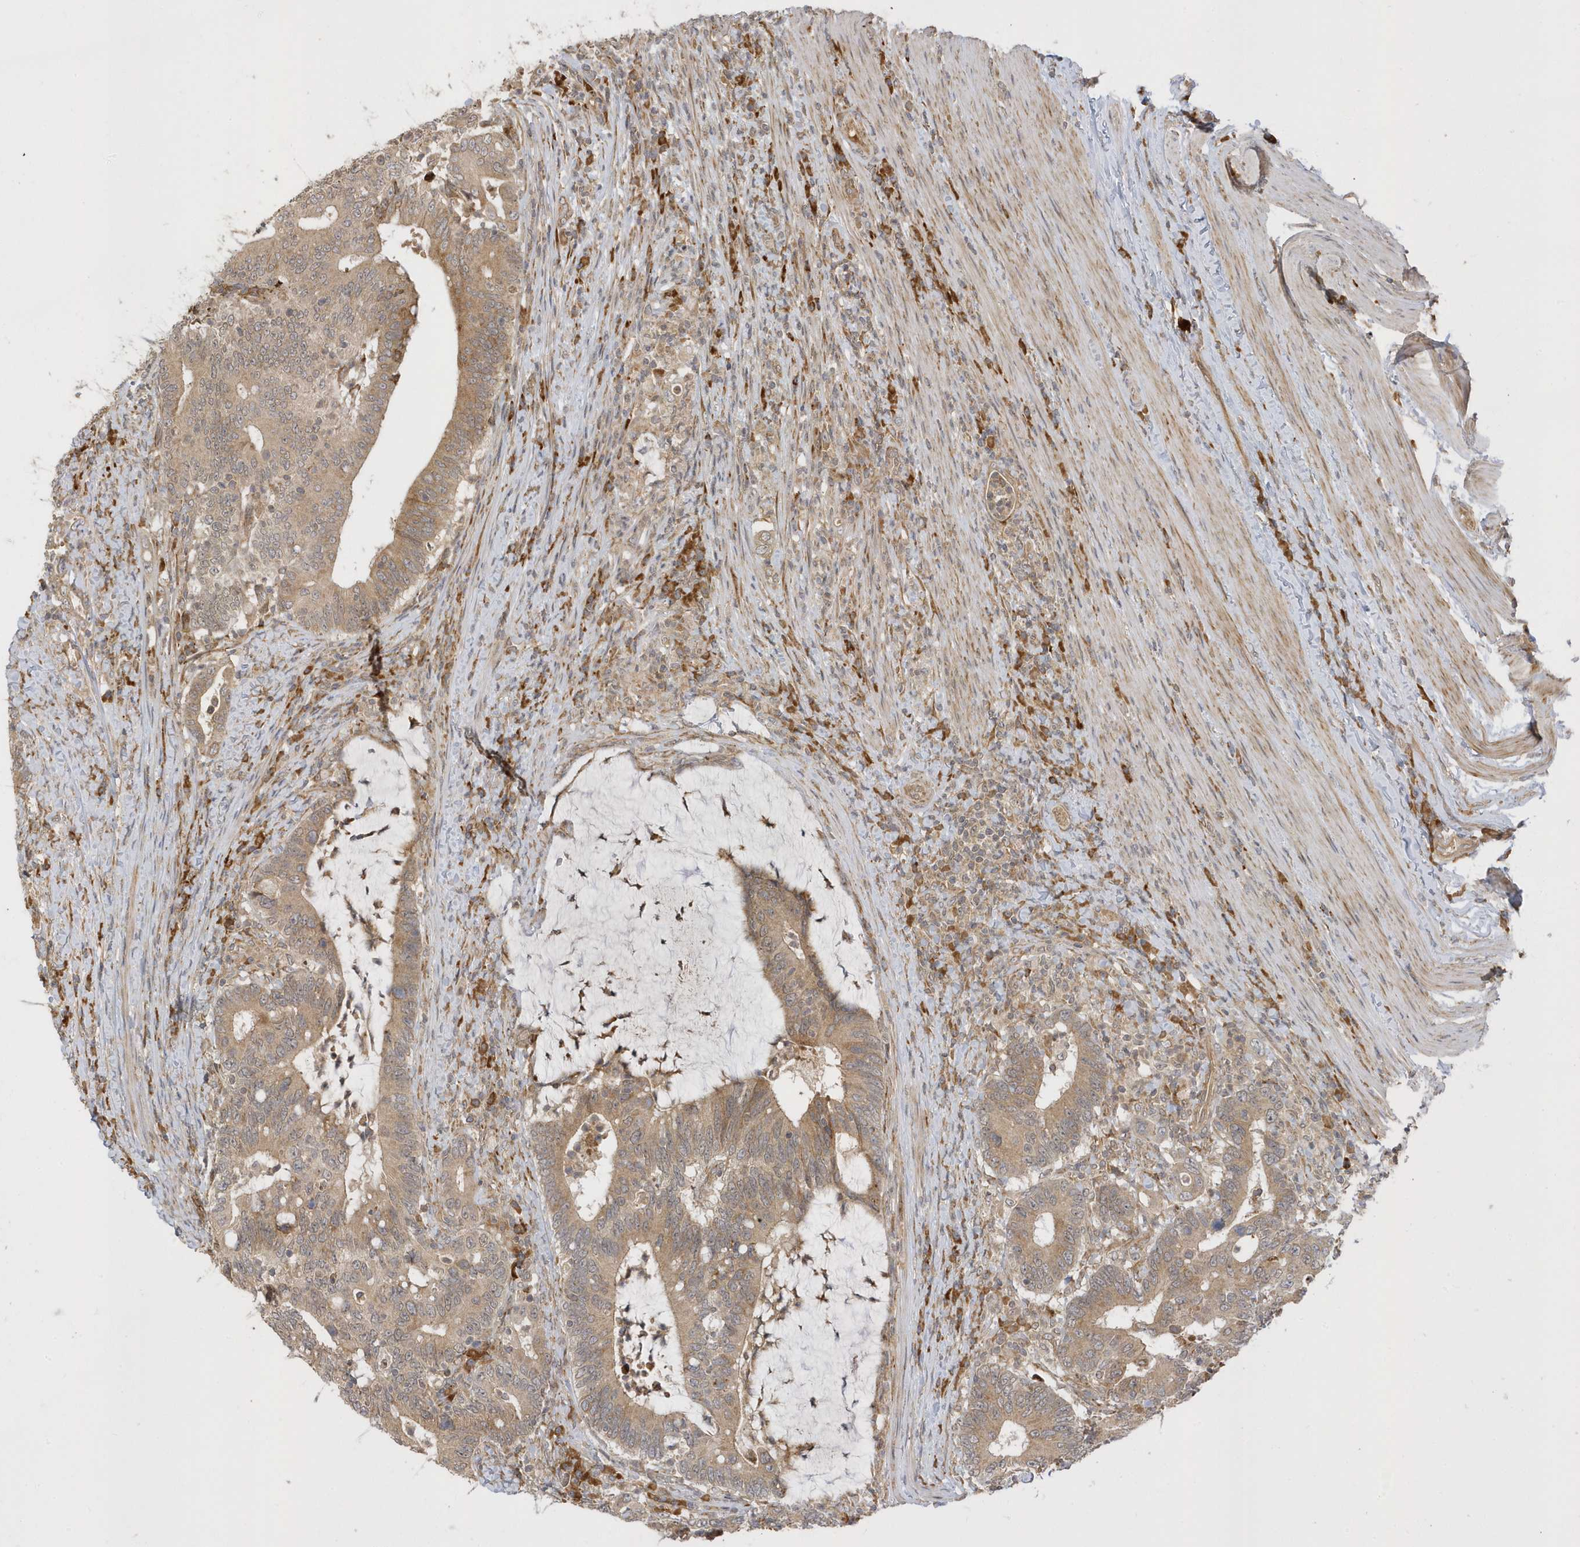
{"staining": {"intensity": "moderate", "quantity": ">75%", "location": "cytoplasmic/membranous"}, "tissue": "colorectal cancer", "cell_type": "Tumor cells", "image_type": "cancer", "snomed": [{"axis": "morphology", "description": "Adenocarcinoma, NOS"}, {"axis": "topography", "description": "Colon"}], "caption": "Protein expression analysis of adenocarcinoma (colorectal) shows moderate cytoplasmic/membranous positivity in about >75% of tumor cells.", "gene": "METTL21A", "patient": {"sex": "female", "age": 66}}